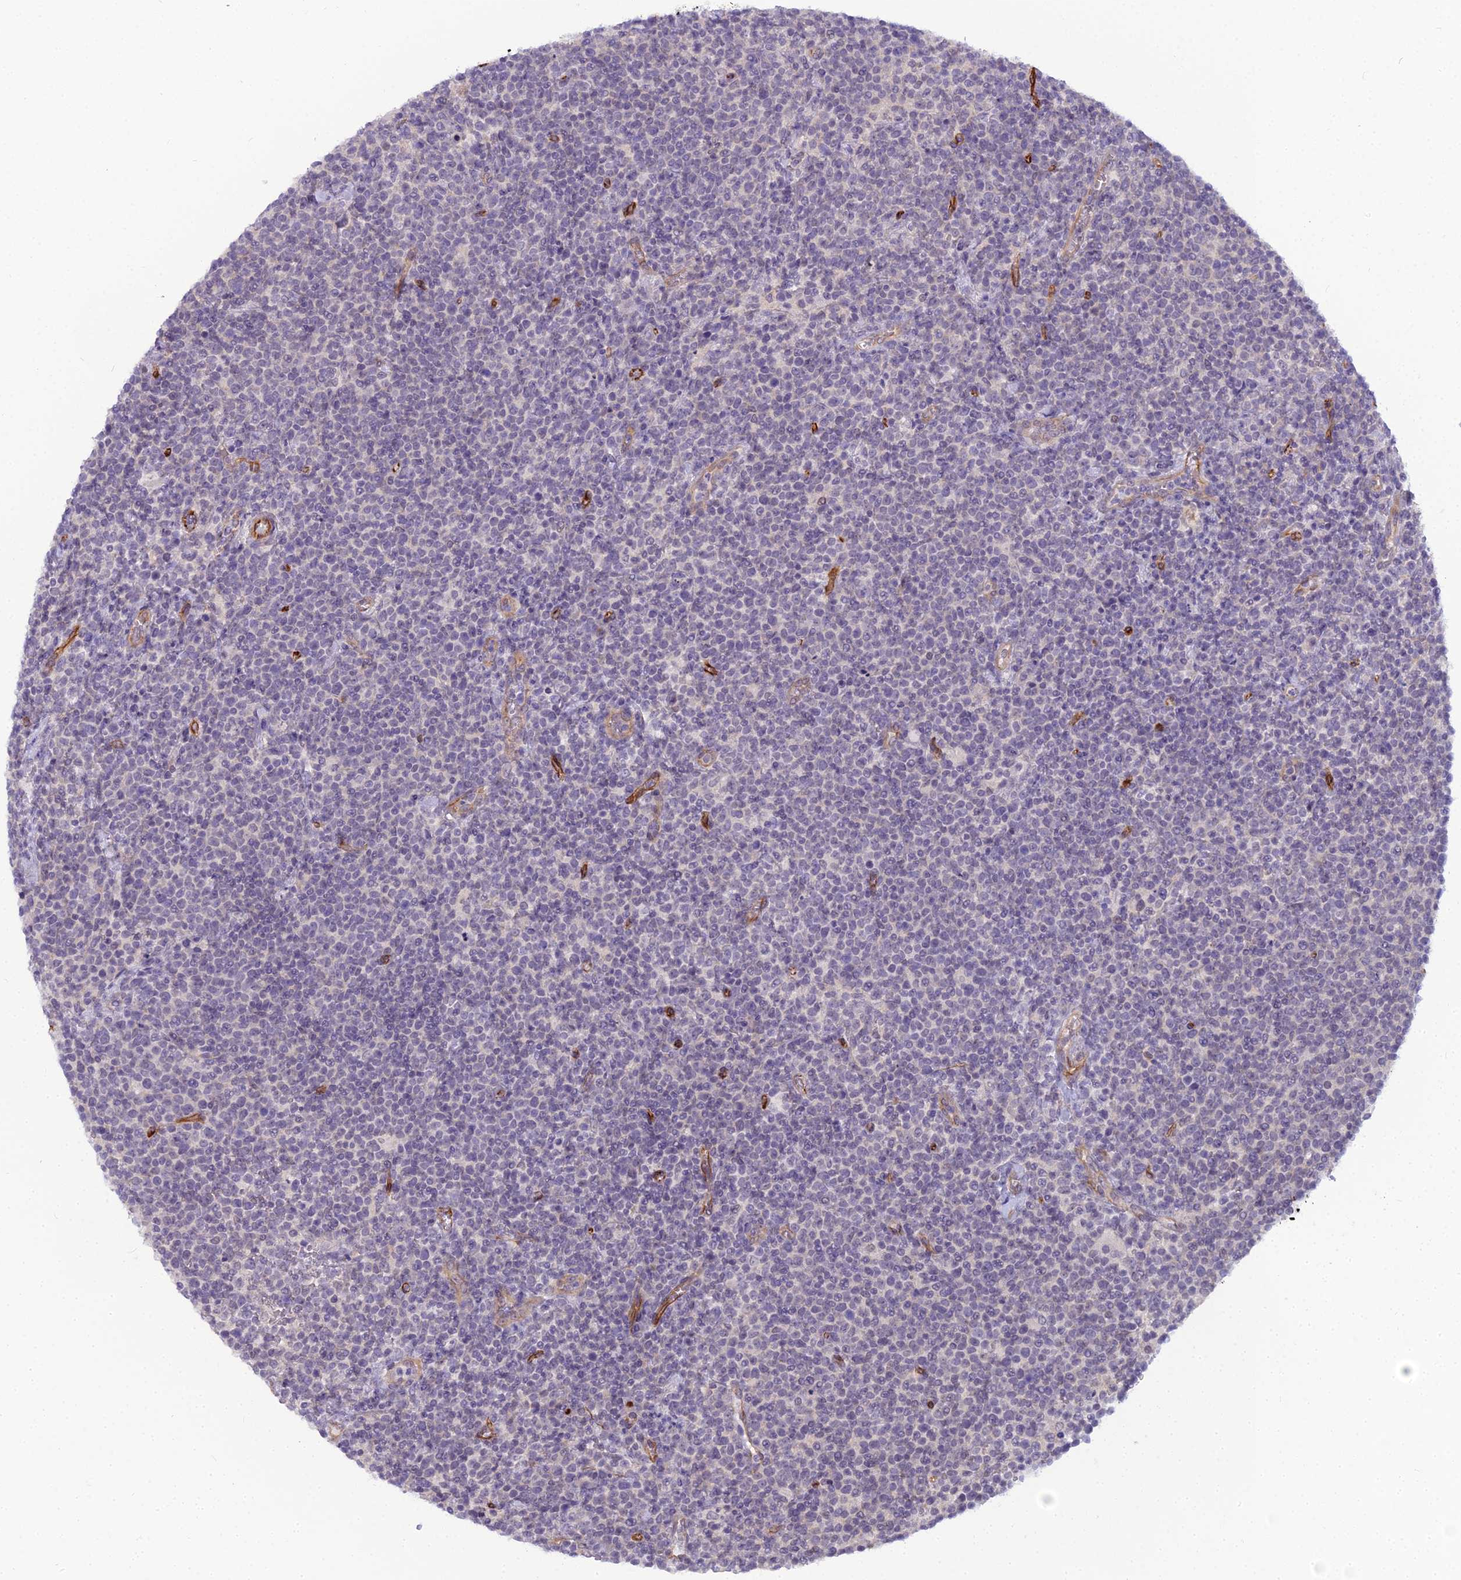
{"staining": {"intensity": "negative", "quantity": "none", "location": "none"}, "tissue": "lymphoma", "cell_type": "Tumor cells", "image_type": "cancer", "snomed": [{"axis": "morphology", "description": "Malignant lymphoma, non-Hodgkin's type, High grade"}, {"axis": "topography", "description": "Lymph node"}], "caption": "Tumor cells are negative for protein expression in human lymphoma.", "gene": "RGL3", "patient": {"sex": "male", "age": 61}}